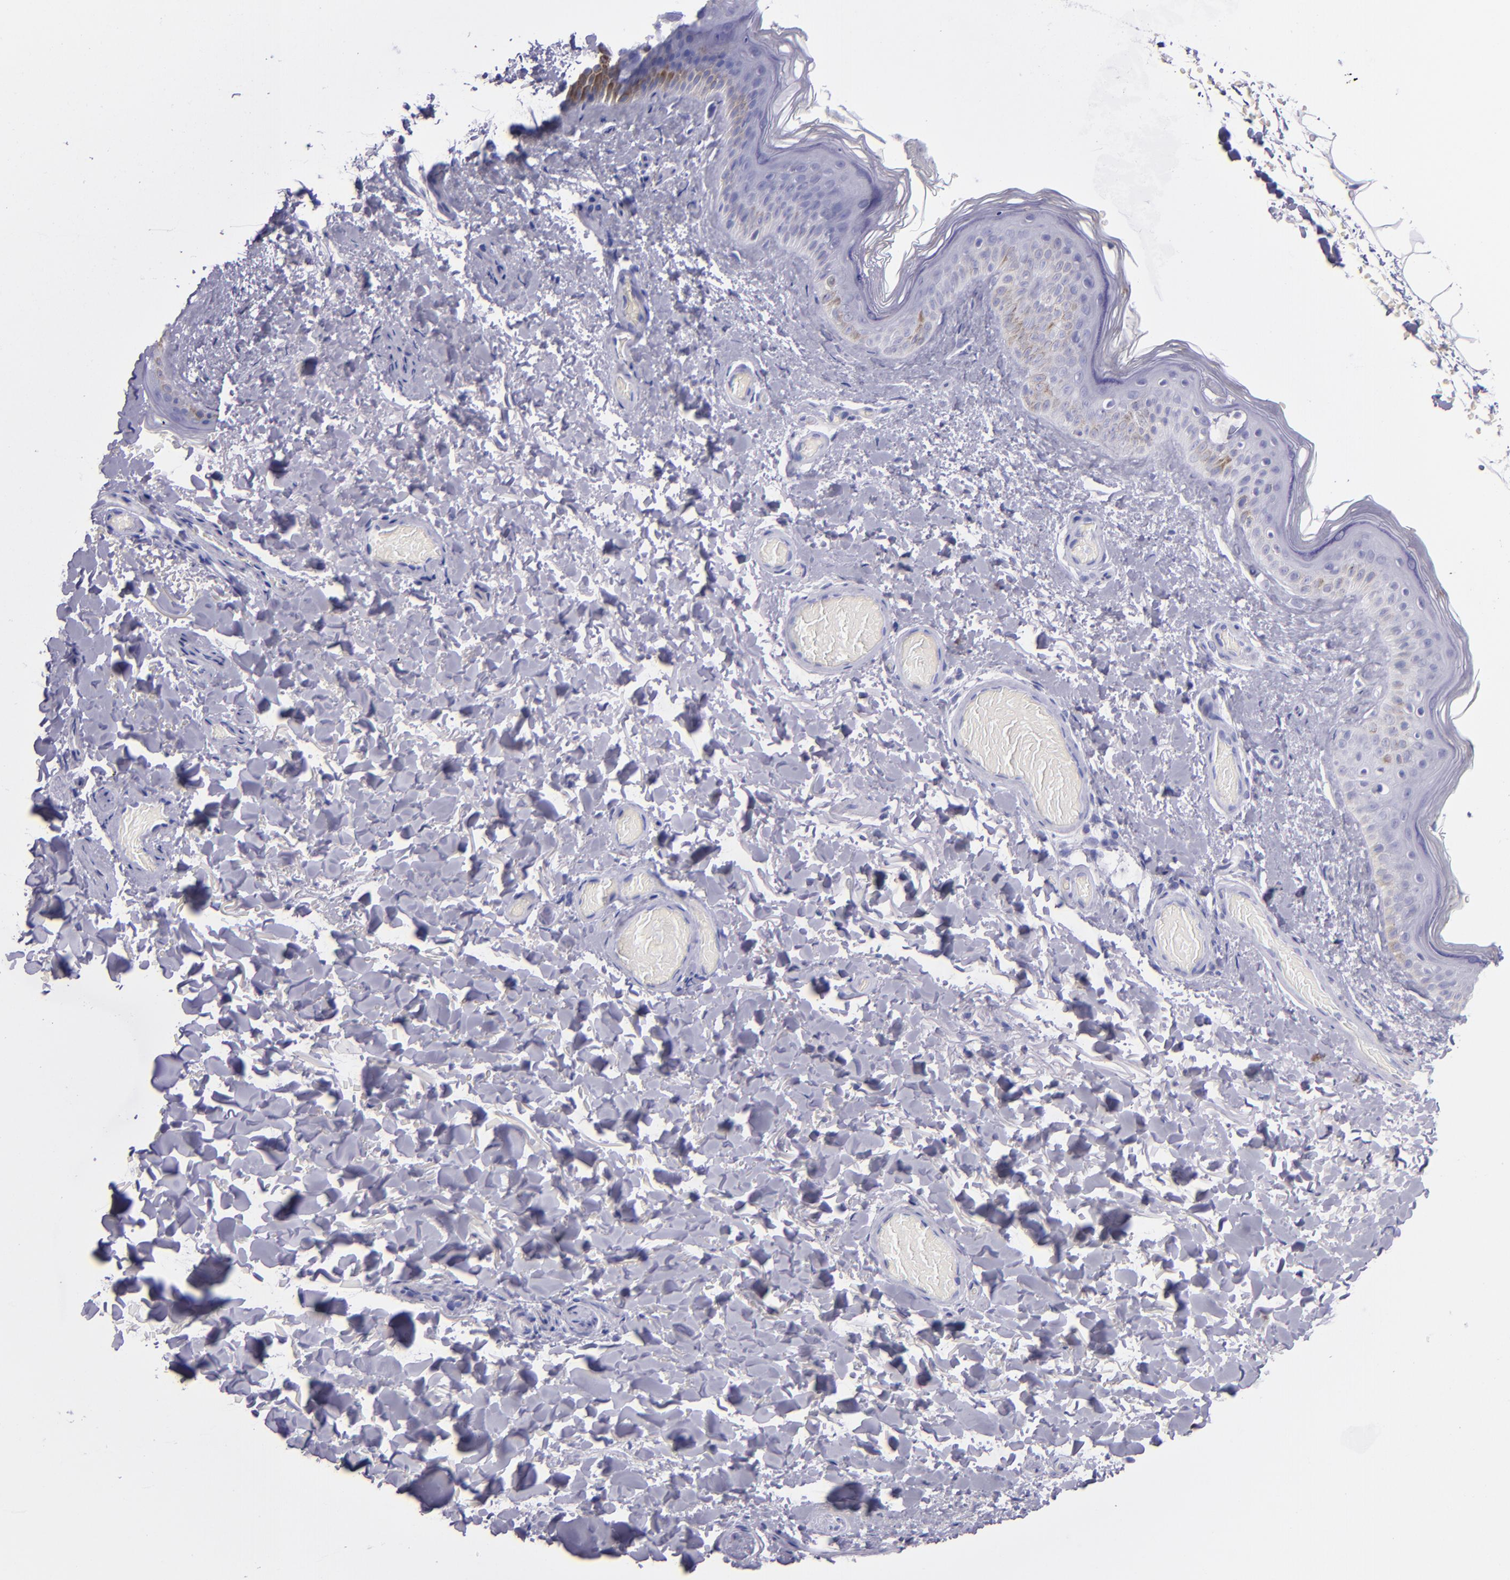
{"staining": {"intensity": "negative", "quantity": "none", "location": "none"}, "tissue": "skin", "cell_type": "Fibroblasts", "image_type": "normal", "snomed": [{"axis": "morphology", "description": "Normal tissue, NOS"}, {"axis": "topography", "description": "Skin"}], "caption": "A high-resolution micrograph shows immunohistochemistry (IHC) staining of normal skin, which shows no significant expression in fibroblasts. (Stains: DAB IHC with hematoxylin counter stain, Microscopy: brightfield microscopy at high magnification).", "gene": "TNNT3", "patient": {"sex": "male", "age": 63}}